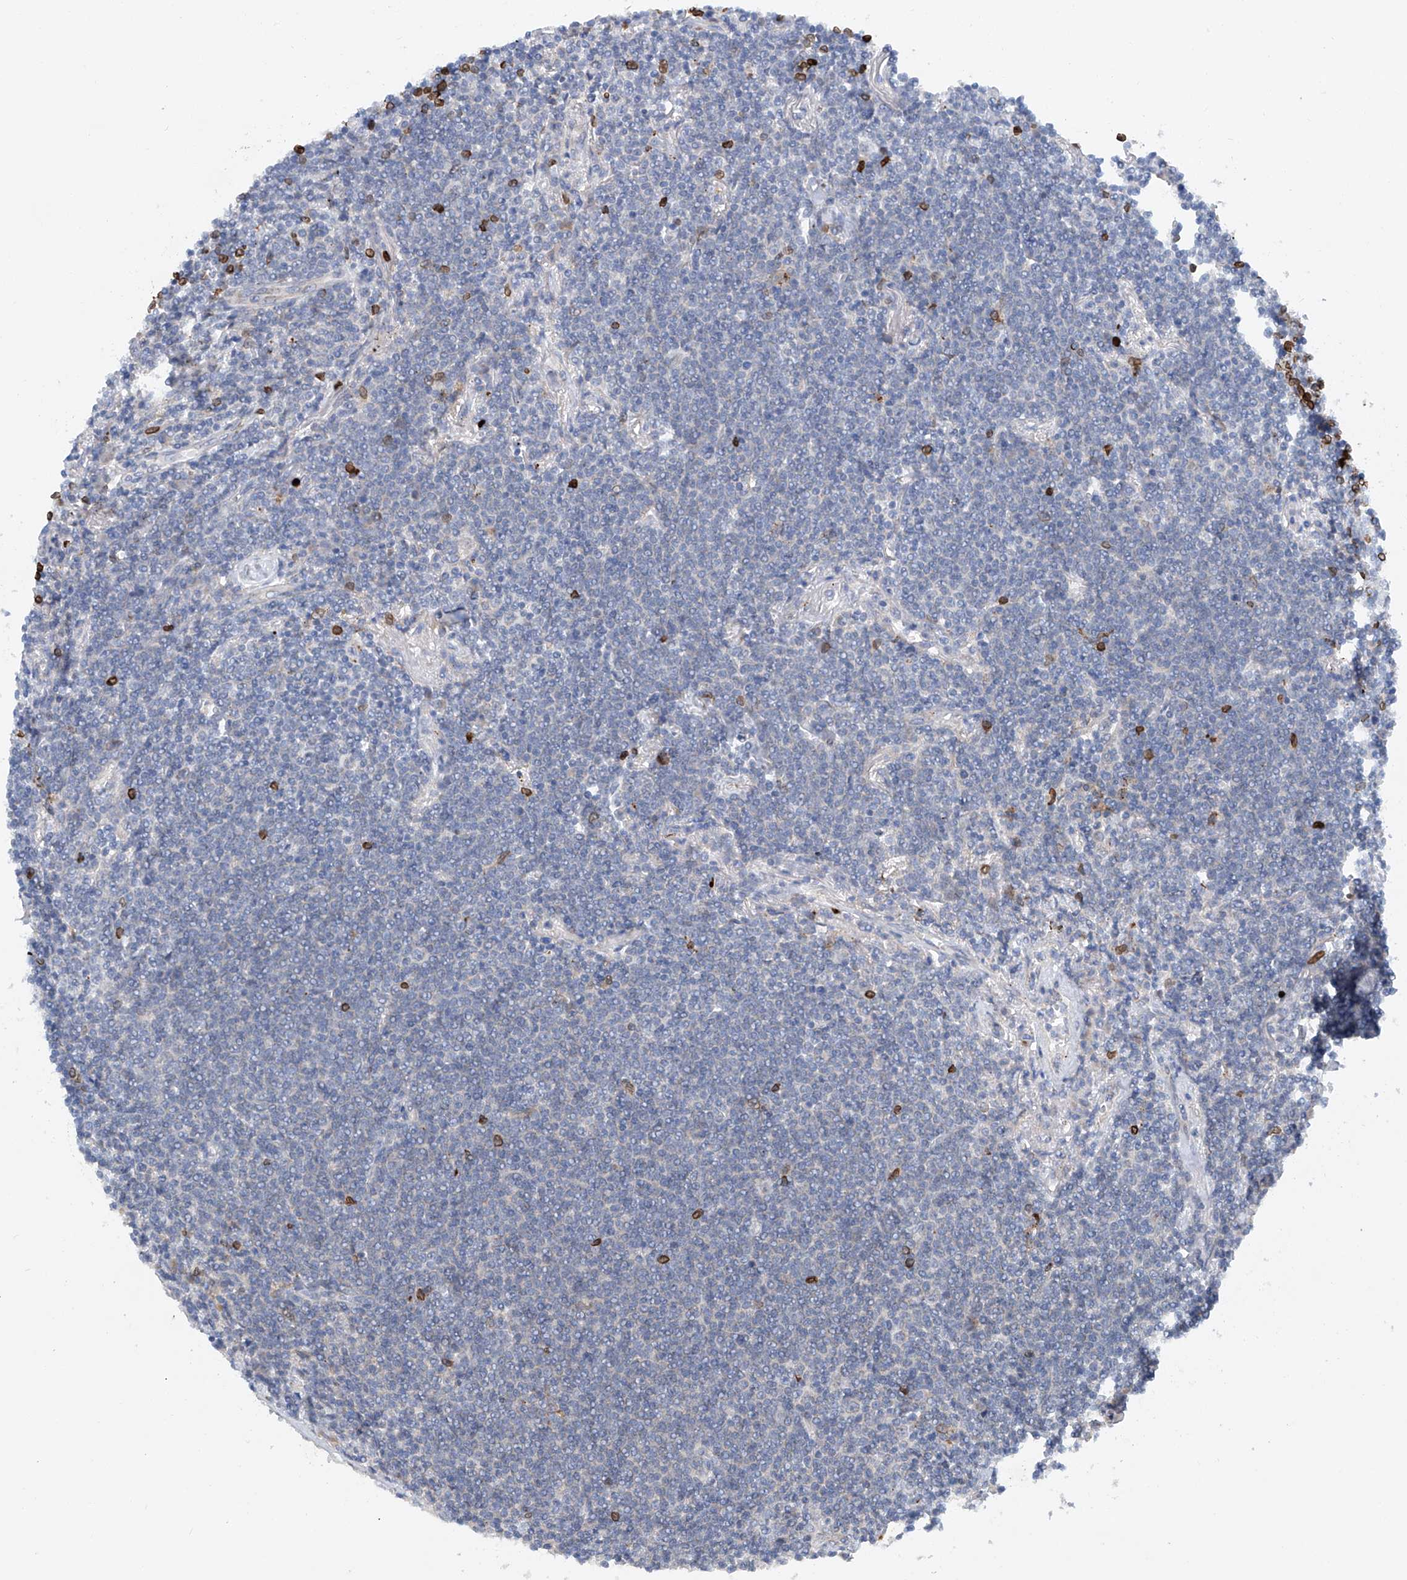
{"staining": {"intensity": "negative", "quantity": "none", "location": "none"}, "tissue": "lymphoma", "cell_type": "Tumor cells", "image_type": "cancer", "snomed": [{"axis": "morphology", "description": "Malignant lymphoma, non-Hodgkin's type, Low grade"}, {"axis": "topography", "description": "Lung"}], "caption": "This is an immunohistochemistry (IHC) image of malignant lymphoma, non-Hodgkin's type (low-grade). There is no staining in tumor cells.", "gene": "CEP85L", "patient": {"sex": "female", "age": 71}}